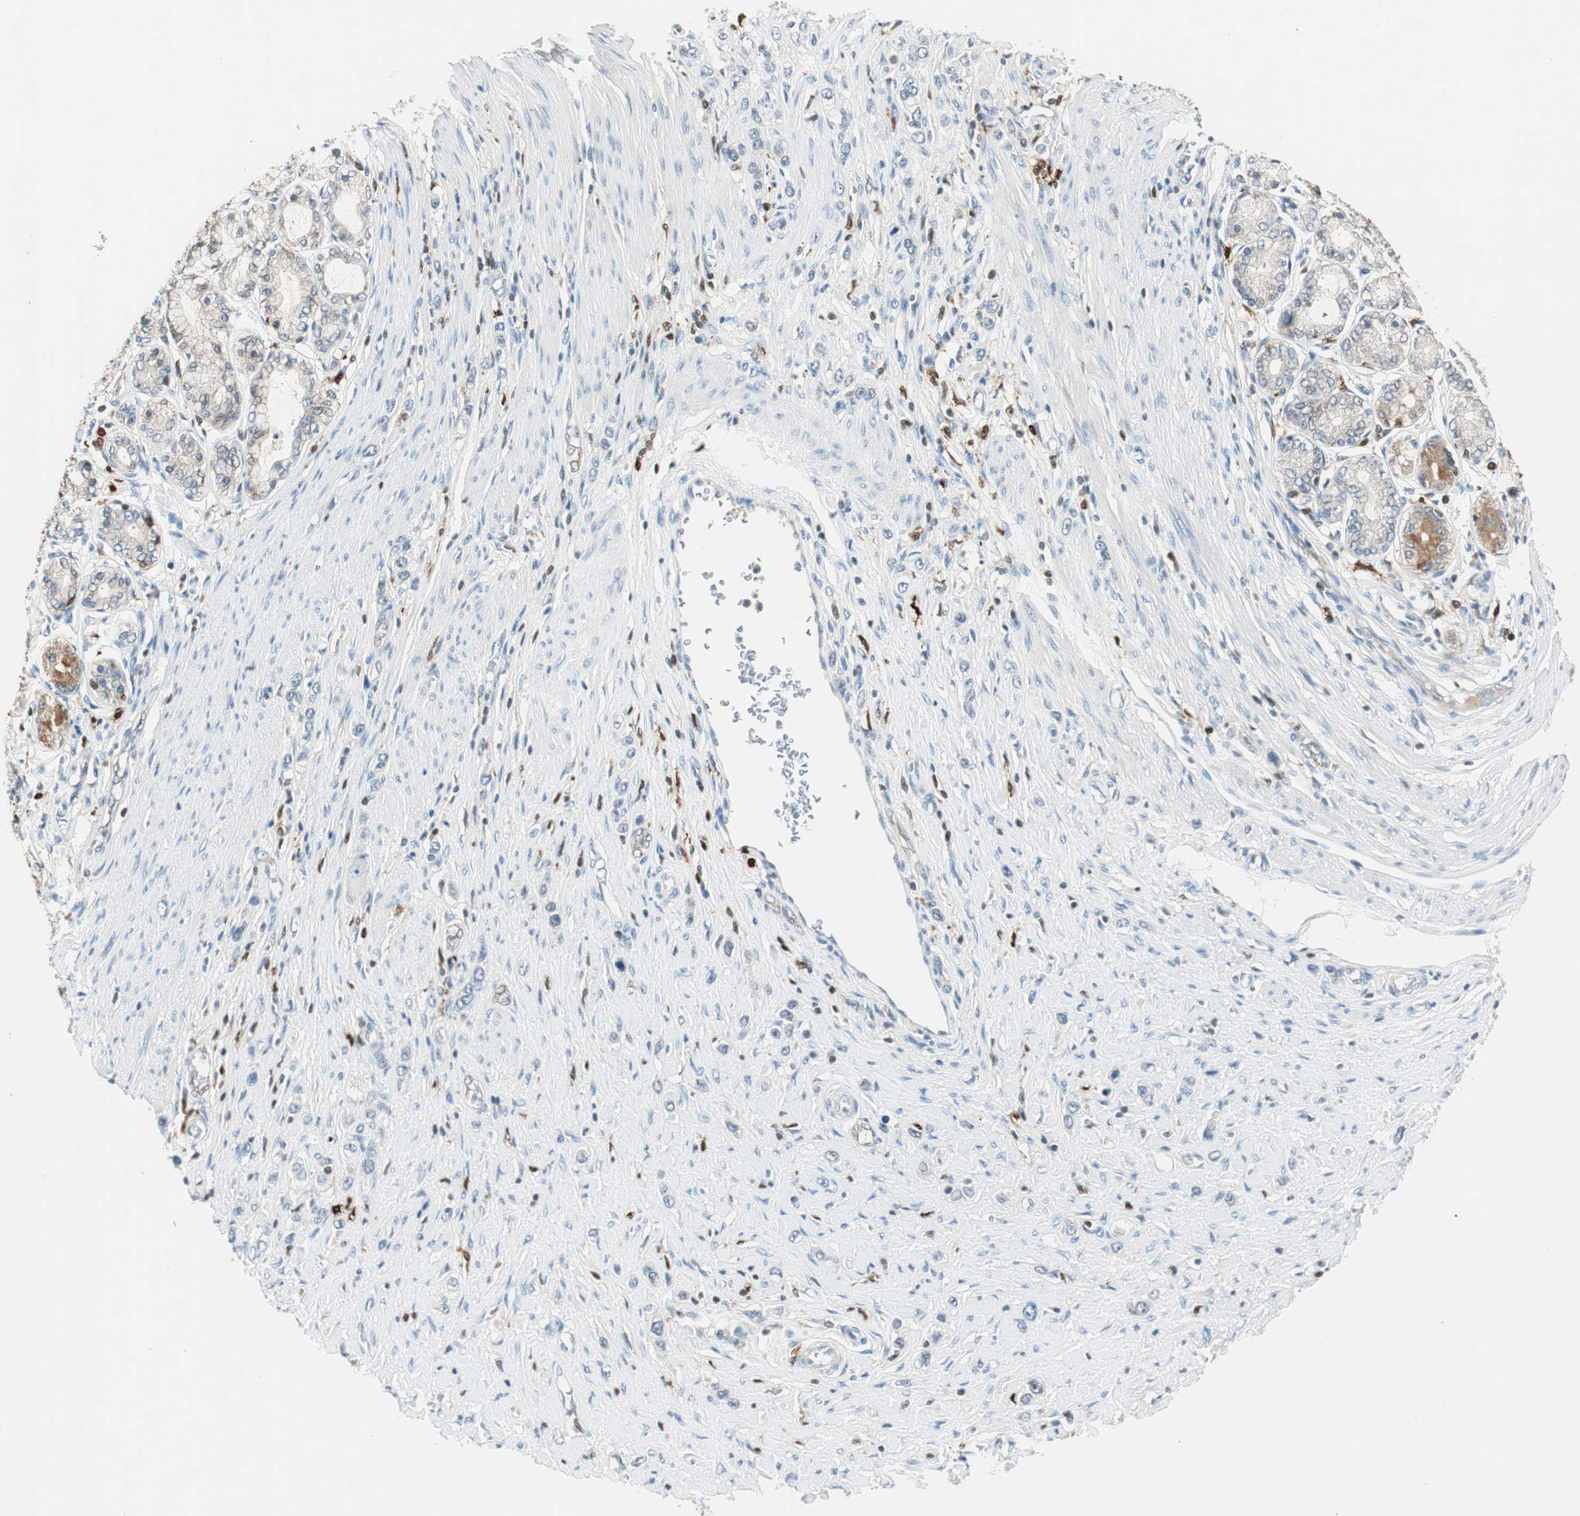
{"staining": {"intensity": "negative", "quantity": "none", "location": "none"}, "tissue": "stomach cancer", "cell_type": "Tumor cells", "image_type": "cancer", "snomed": [{"axis": "morphology", "description": "Normal tissue, NOS"}, {"axis": "morphology", "description": "Adenocarcinoma, NOS"}, {"axis": "topography", "description": "Stomach, upper"}, {"axis": "topography", "description": "Stomach"}], "caption": "Immunohistochemistry of human adenocarcinoma (stomach) reveals no staining in tumor cells.", "gene": "COTL1", "patient": {"sex": "female", "age": 65}}